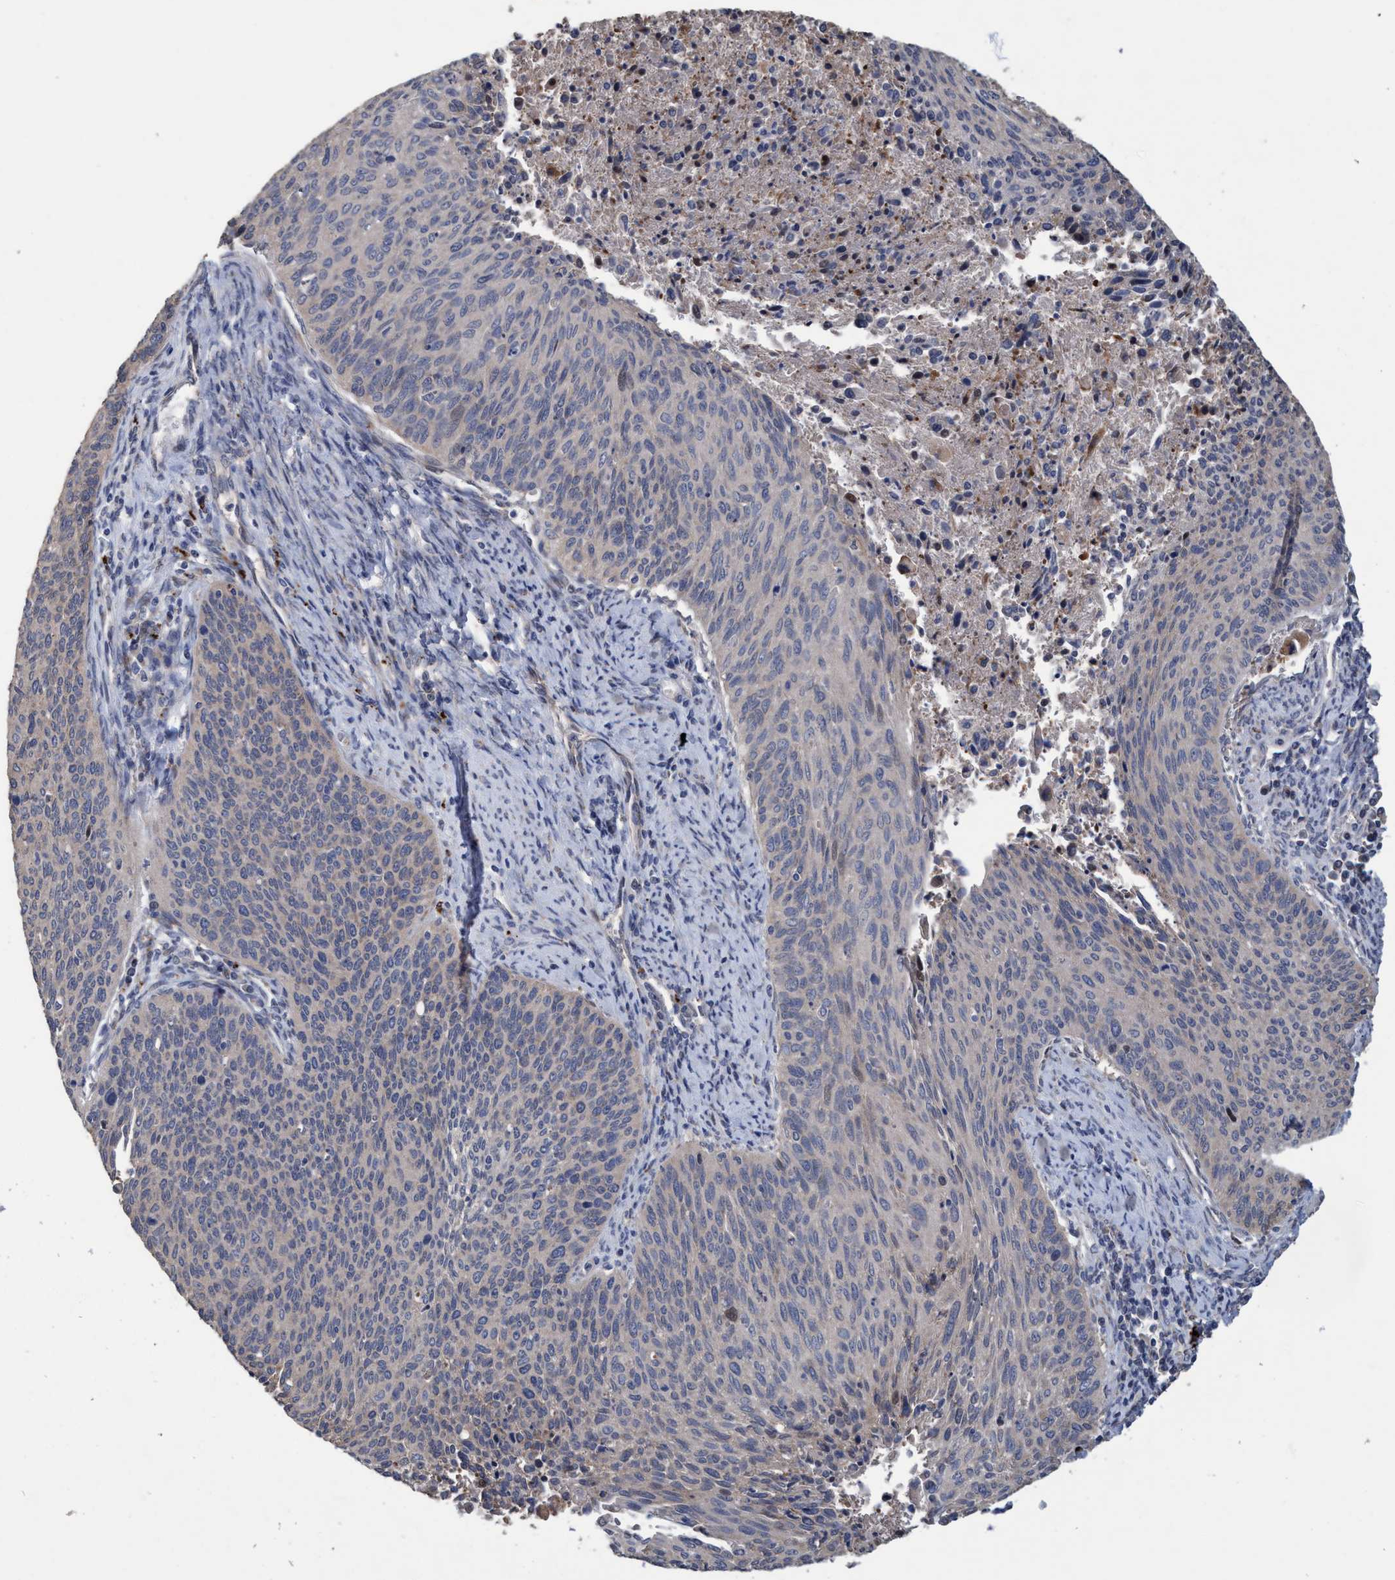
{"staining": {"intensity": "weak", "quantity": "<25%", "location": "cytoplasmic/membranous"}, "tissue": "cervical cancer", "cell_type": "Tumor cells", "image_type": "cancer", "snomed": [{"axis": "morphology", "description": "Squamous cell carcinoma, NOS"}, {"axis": "topography", "description": "Cervix"}], "caption": "Human cervical cancer stained for a protein using IHC exhibits no positivity in tumor cells.", "gene": "BBS9", "patient": {"sex": "female", "age": 55}}